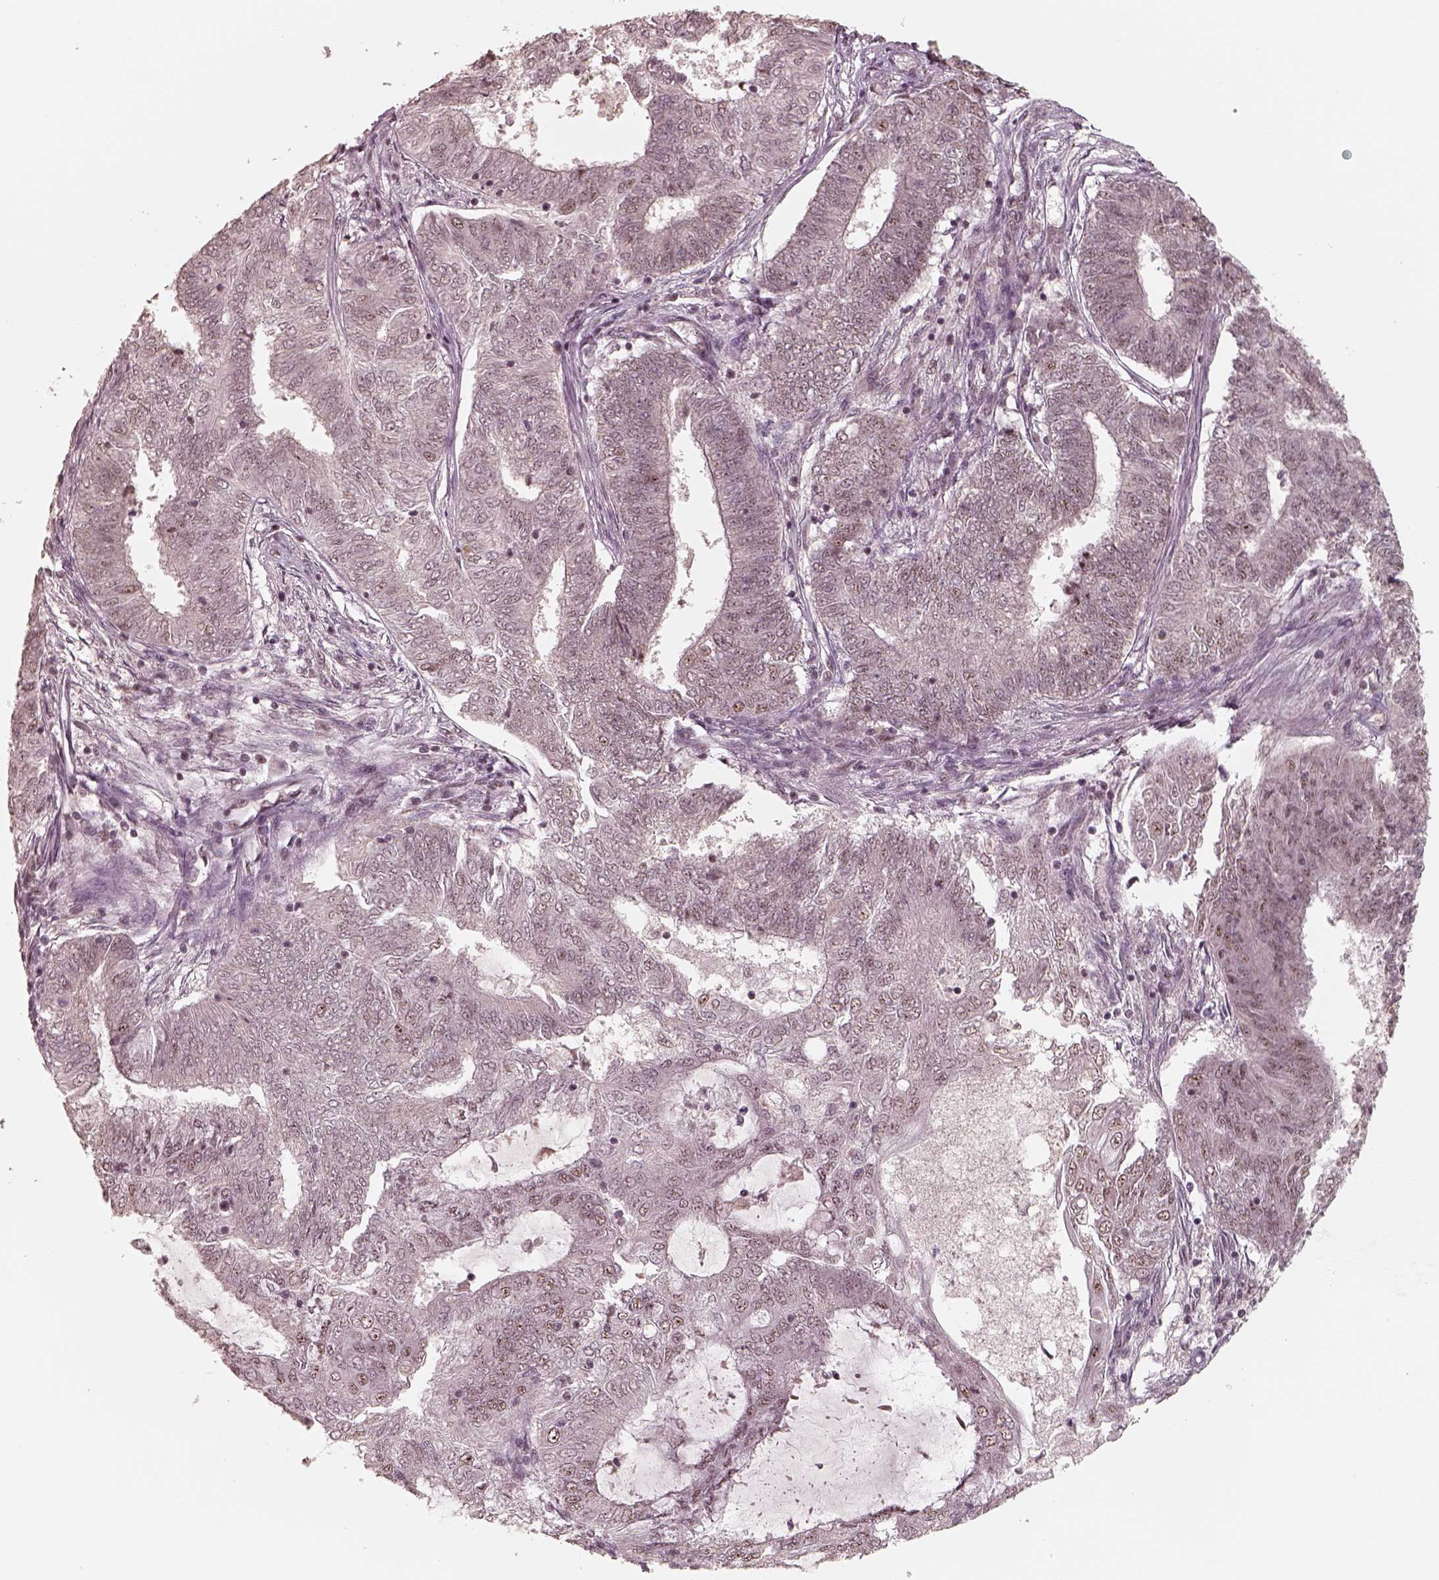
{"staining": {"intensity": "weak", "quantity": "<25%", "location": "nuclear"}, "tissue": "endometrial cancer", "cell_type": "Tumor cells", "image_type": "cancer", "snomed": [{"axis": "morphology", "description": "Adenocarcinoma, NOS"}, {"axis": "topography", "description": "Endometrium"}], "caption": "IHC of endometrial cancer (adenocarcinoma) reveals no expression in tumor cells.", "gene": "ATXN7L3", "patient": {"sex": "female", "age": 62}}